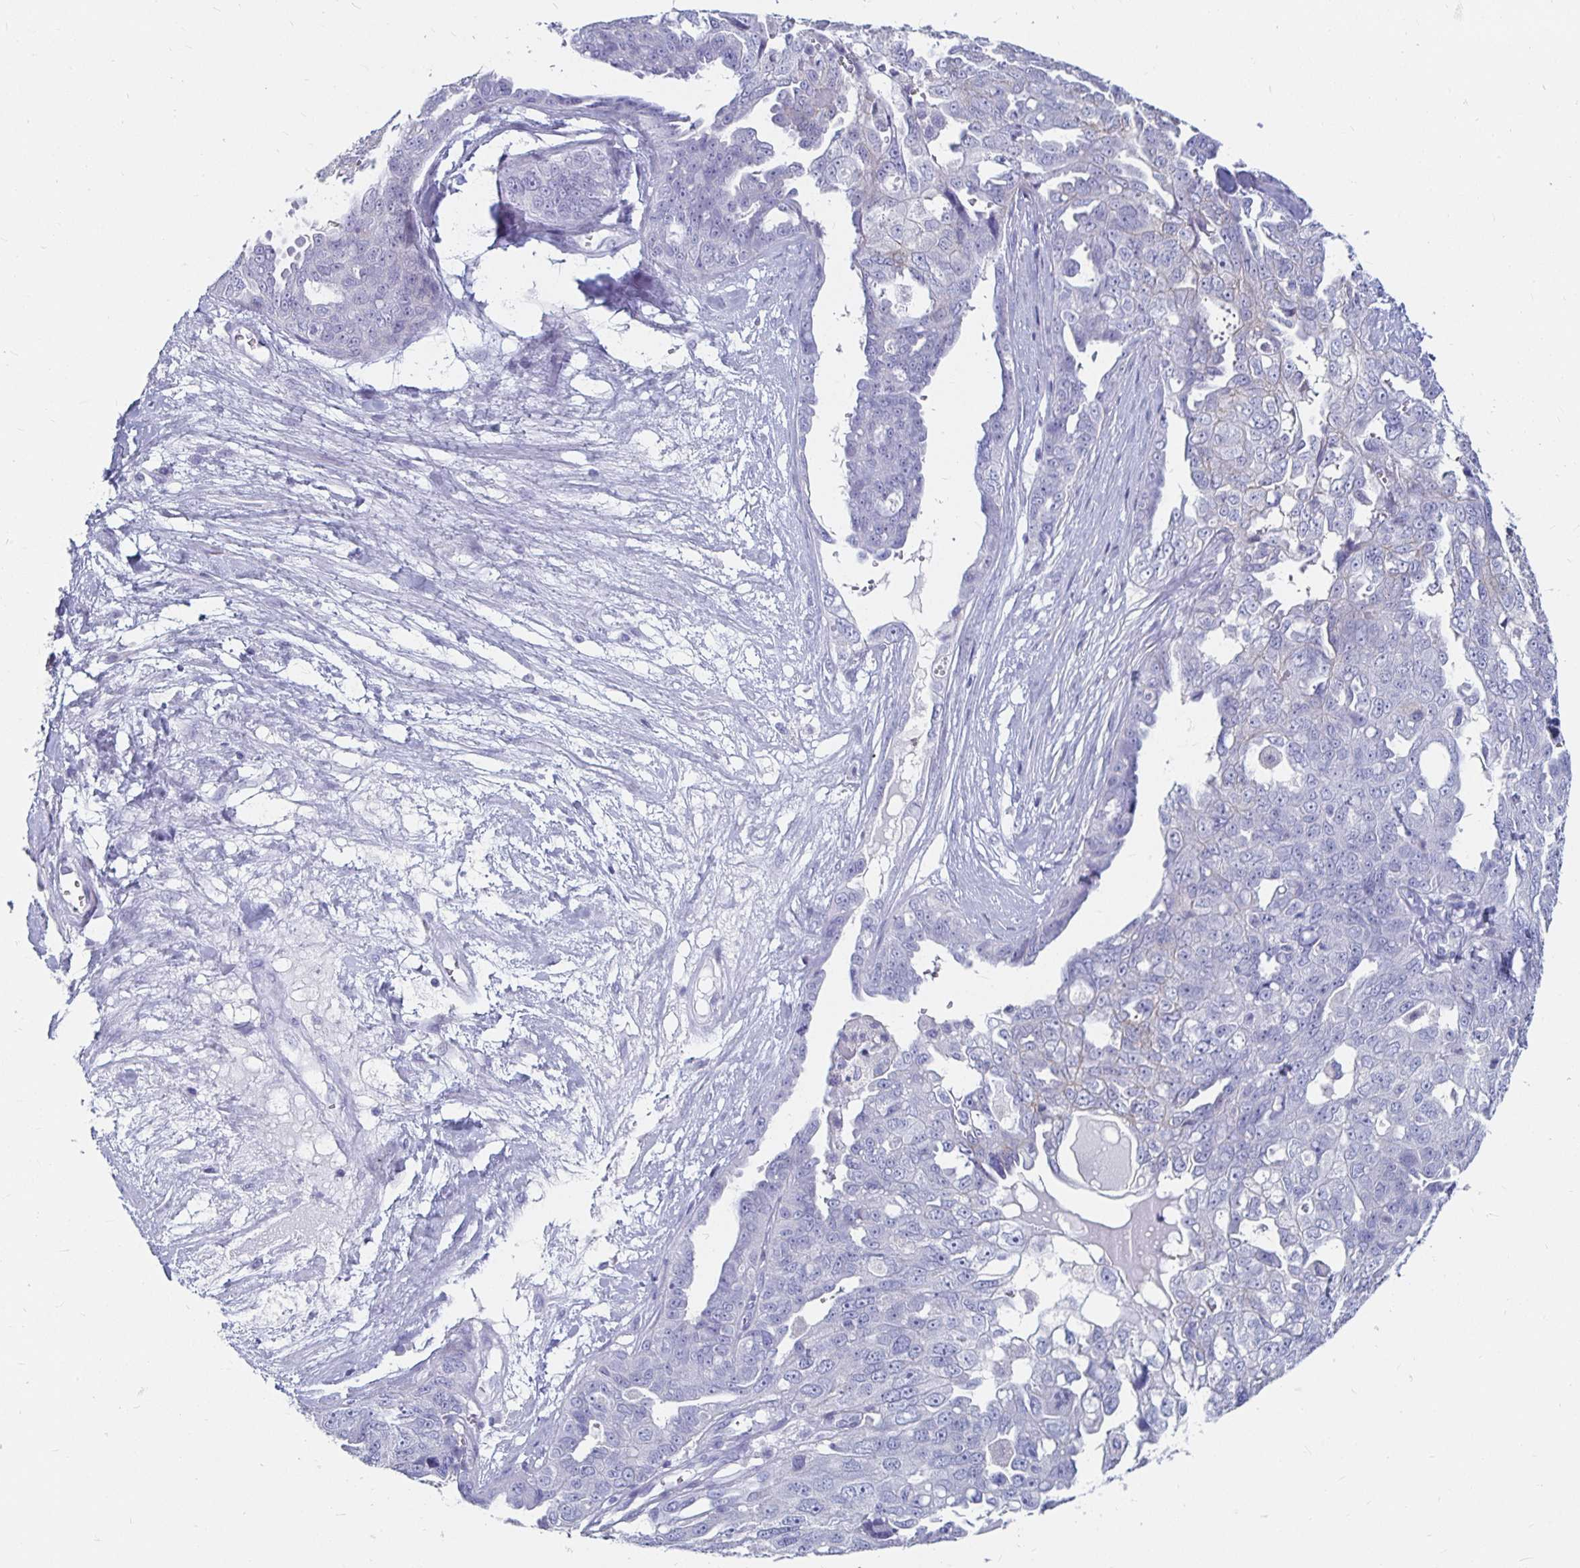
{"staining": {"intensity": "negative", "quantity": "none", "location": "none"}, "tissue": "ovarian cancer", "cell_type": "Tumor cells", "image_type": "cancer", "snomed": [{"axis": "morphology", "description": "Carcinoma, endometroid"}, {"axis": "topography", "description": "Ovary"}], "caption": "Tumor cells are negative for brown protein staining in ovarian cancer. (Stains: DAB immunohistochemistry with hematoxylin counter stain, Microscopy: brightfield microscopy at high magnification).", "gene": "CA9", "patient": {"sex": "female", "age": 70}}